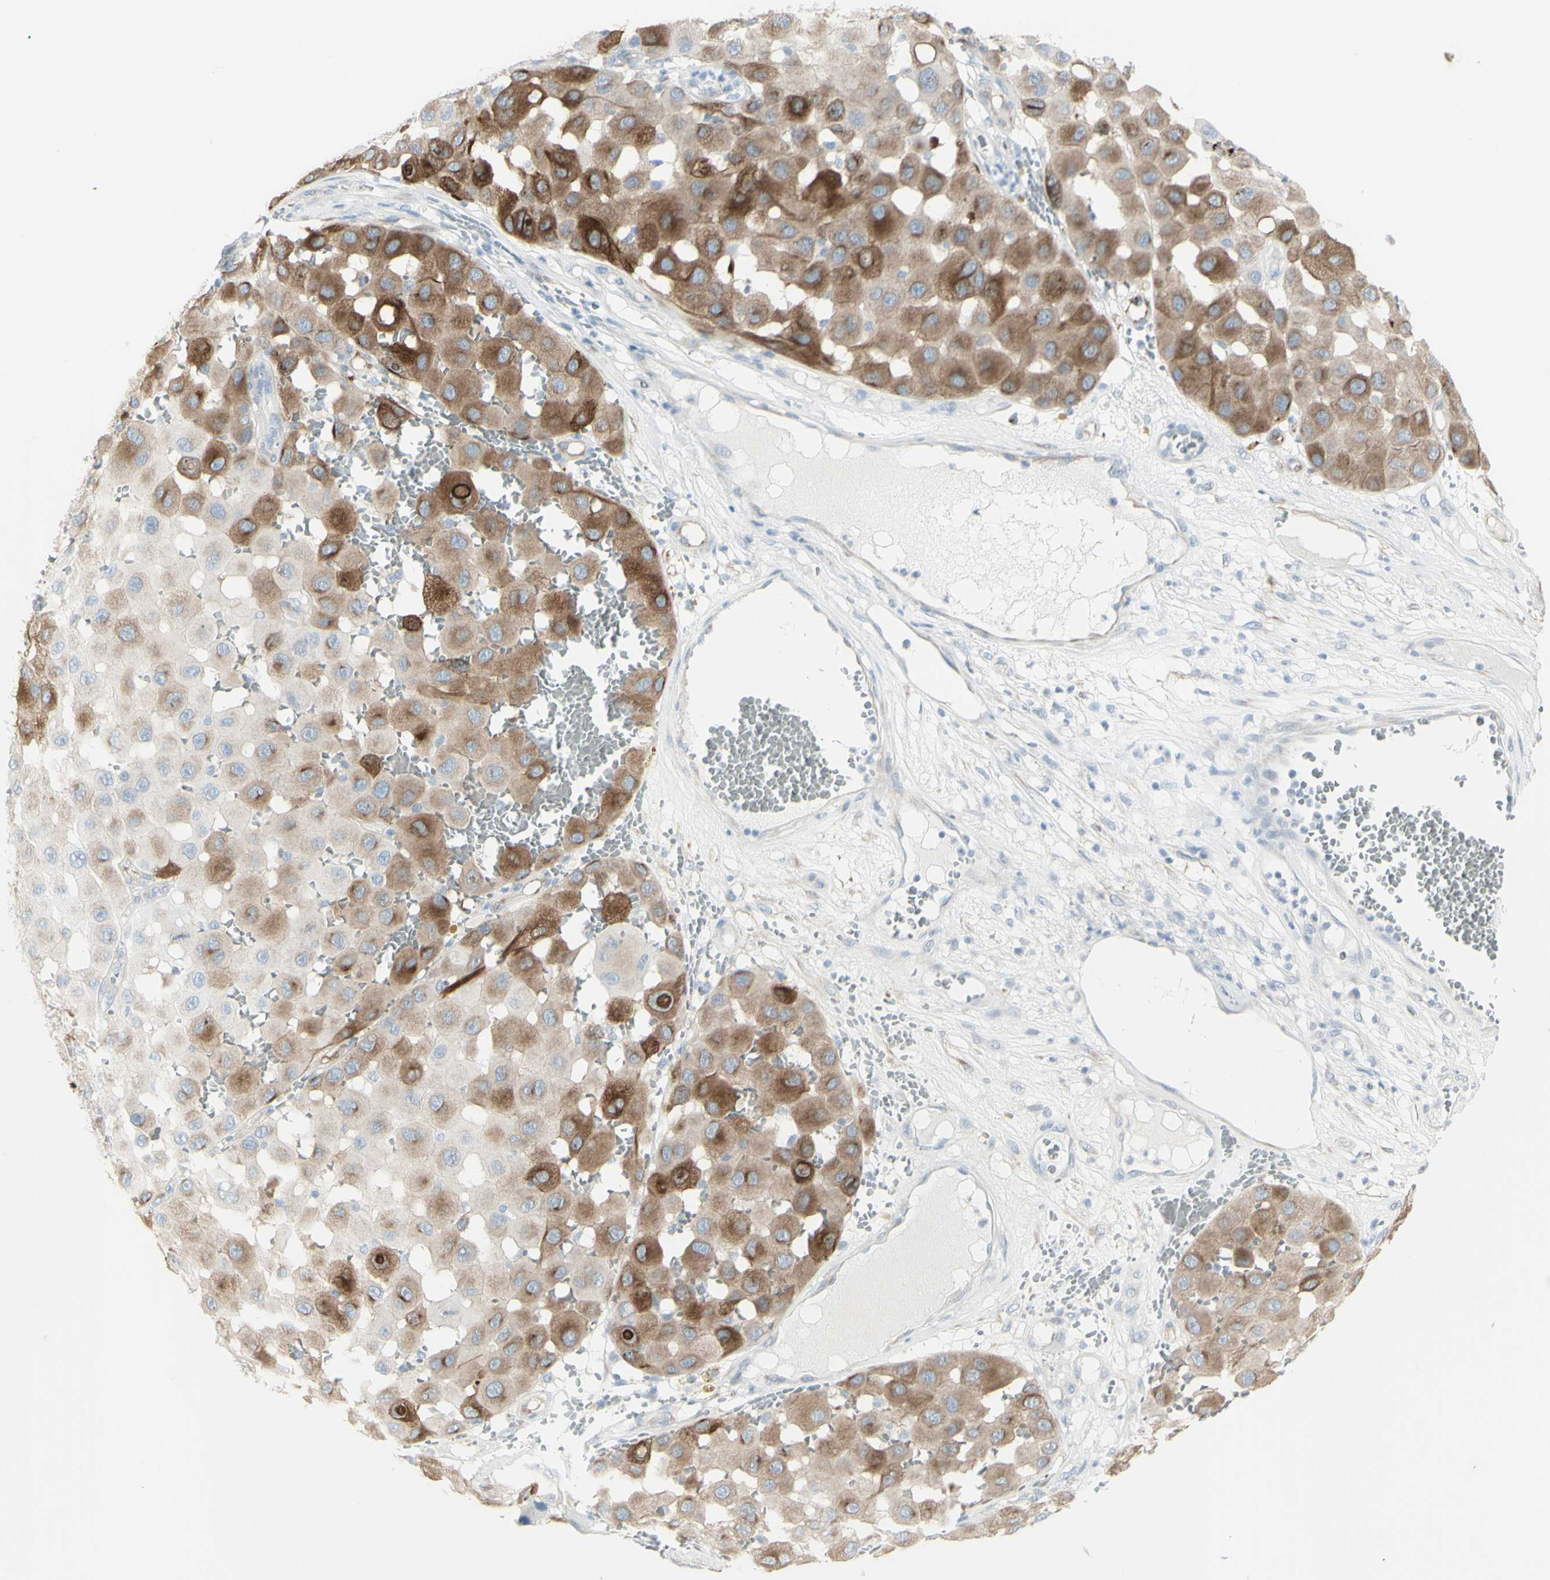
{"staining": {"intensity": "strong", "quantity": ">75%", "location": "cytoplasmic/membranous"}, "tissue": "melanoma", "cell_type": "Tumor cells", "image_type": "cancer", "snomed": [{"axis": "morphology", "description": "Malignant melanoma, NOS"}, {"axis": "topography", "description": "Skin"}], "caption": "Strong cytoplasmic/membranous positivity for a protein is present in approximately >75% of tumor cells of melanoma using IHC.", "gene": "ENSG00000198211", "patient": {"sex": "female", "age": 81}}